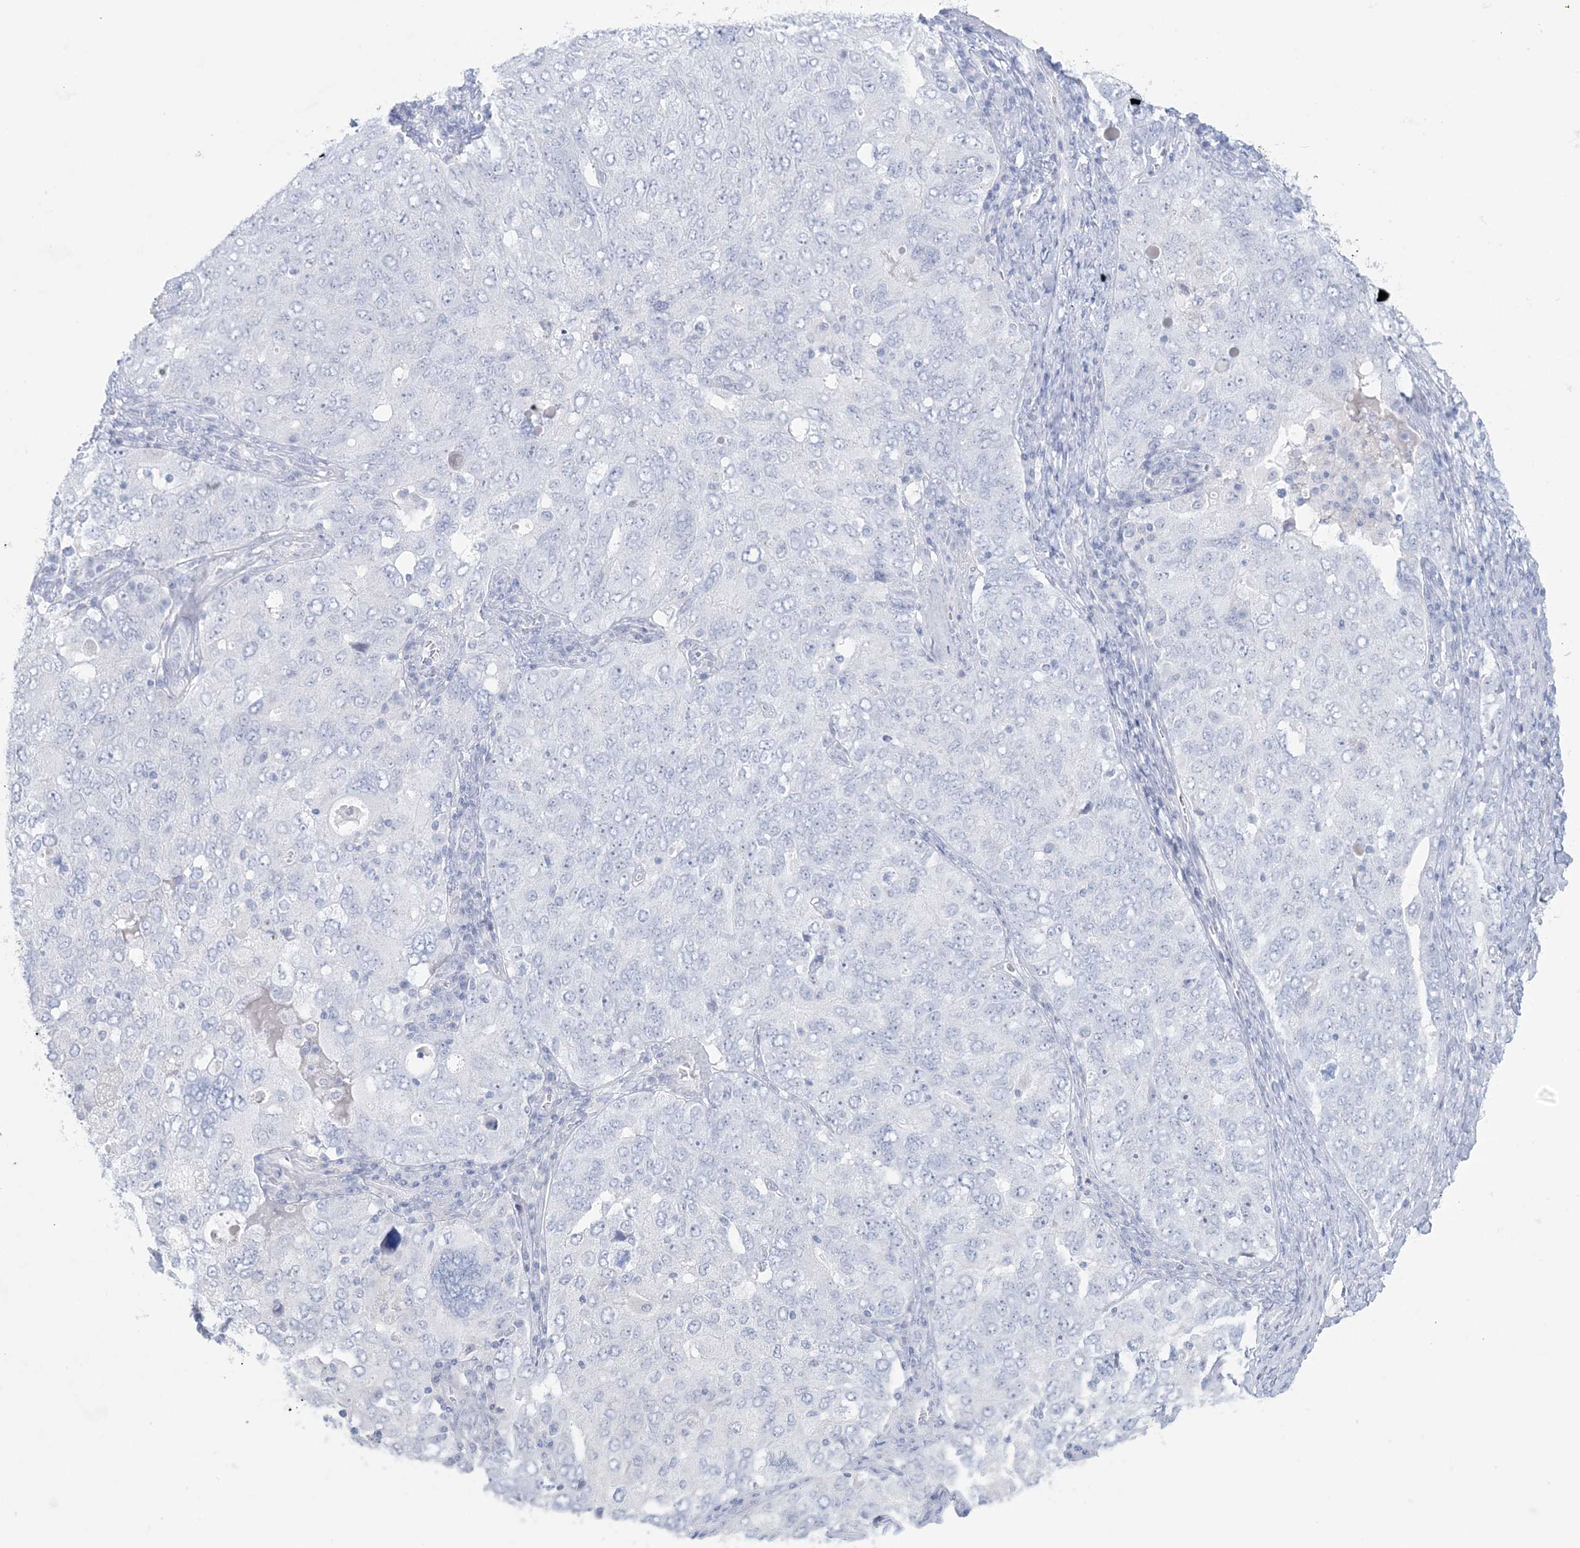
{"staining": {"intensity": "negative", "quantity": "none", "location": "none"}, "tissue": "ovarian cancer", "cell_type": "Tumor cells", "image_type": "cancer", "snomed": [{"axis": "morphology", "description": "Carcinoma, endometroid"}, {"axis": "topography", "description": "Ovary"}], "caption": "Ovarian cancer (endometroid carcinoma) stained for a protein using immunohistochemistry exhibits no positivity tumor cells.", "gene": "AGXT", "patient": {"sex": "female", "age": 62}}